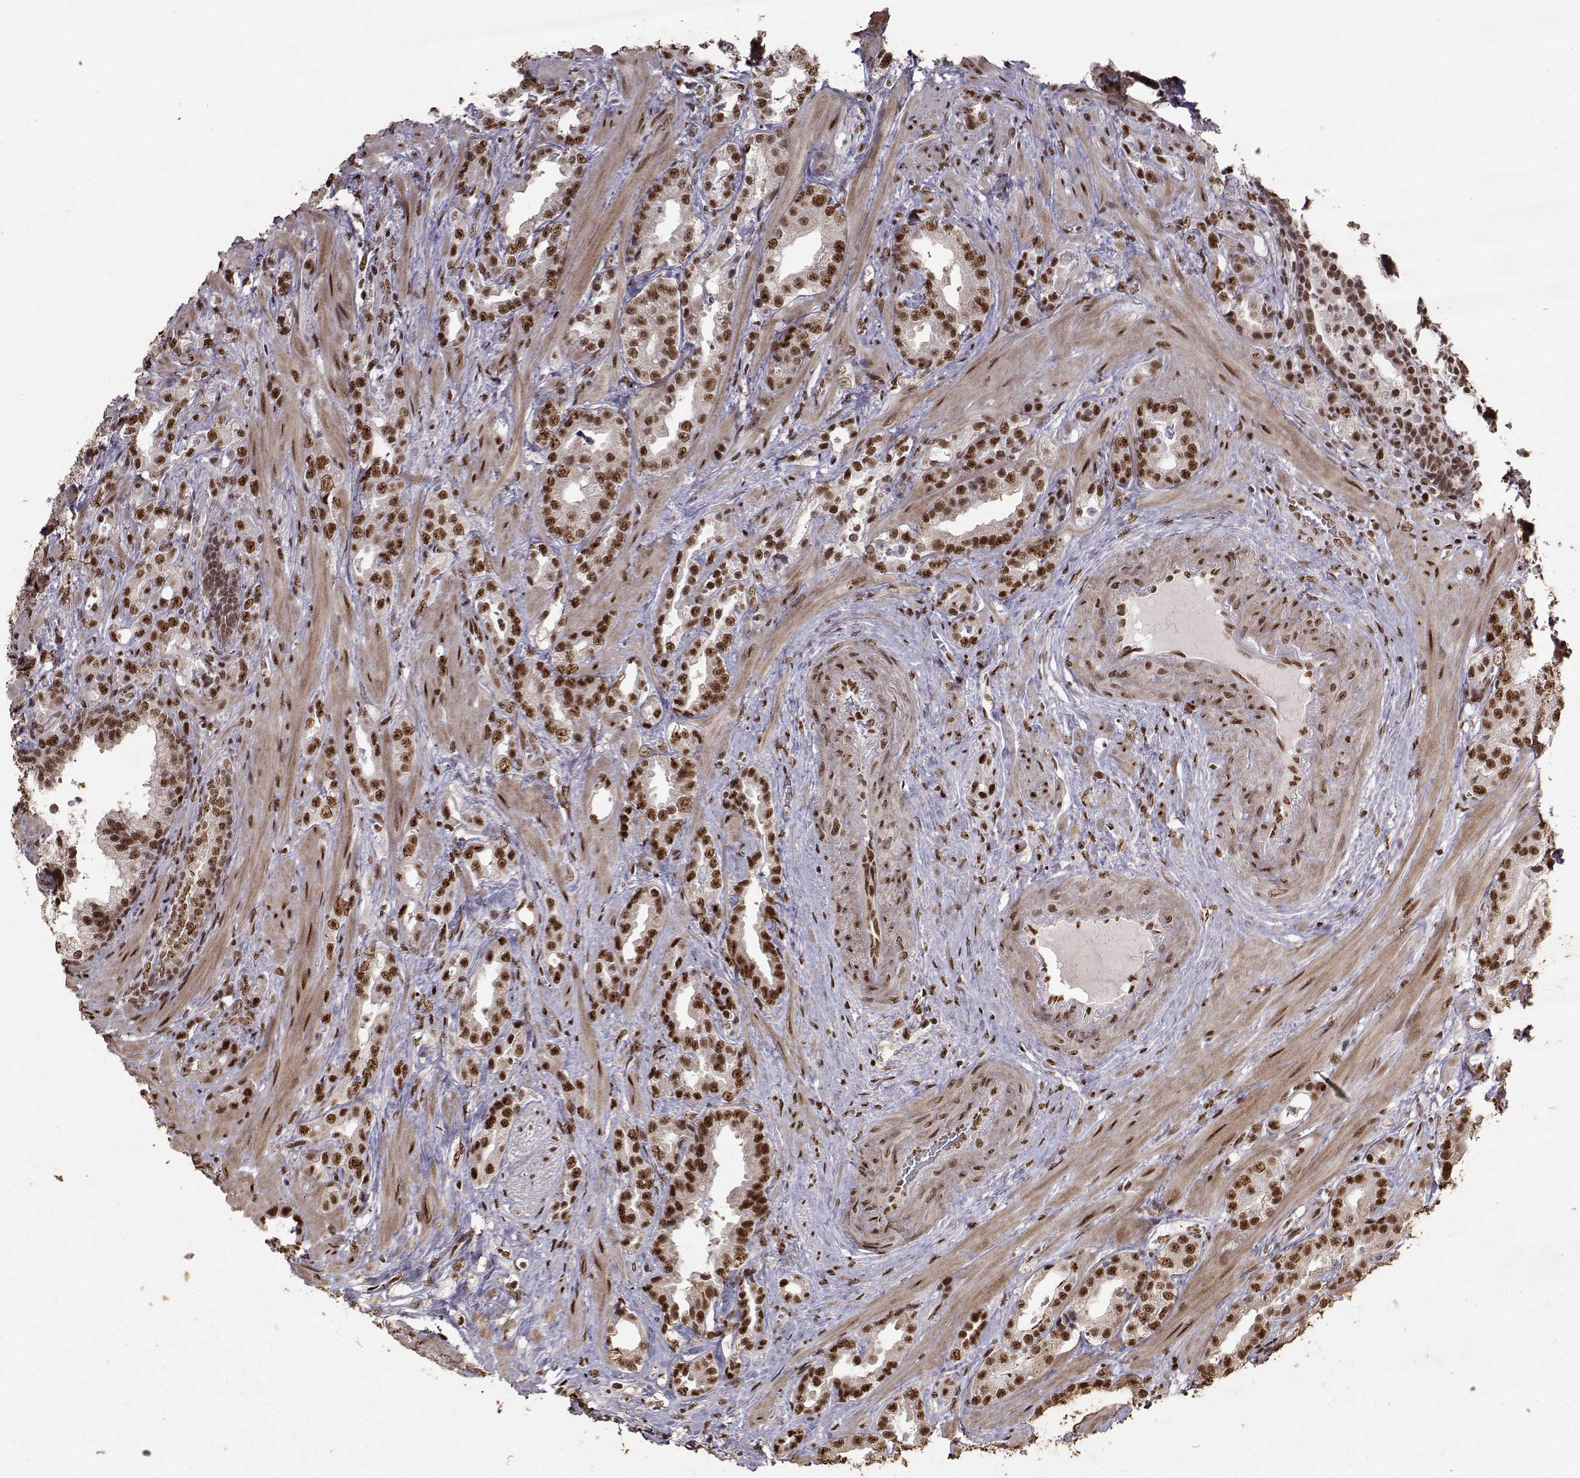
{"staining": {"intensity": "strong", "quantity": ">75%", "location": "nuclear"}, "tissue": "prostate cancer", "cell_type": "Tumor cells", "image_type": "cancer", "snomed": [{"axis": "morphology", "description": "Adenocarcinoma, NOS"}, {"axis": "topography", "description": "Prostate"}], "caption": "Immunohistochemistry (DAB (3,3'-diaminobenzidine)) staining of human adenocarcinoma (prostate) demonstrates strong nuclear protein staining in approximately >75% of tumor cells.", "gene": "SF1", "patient": {"sex": "male", "age": 57}}